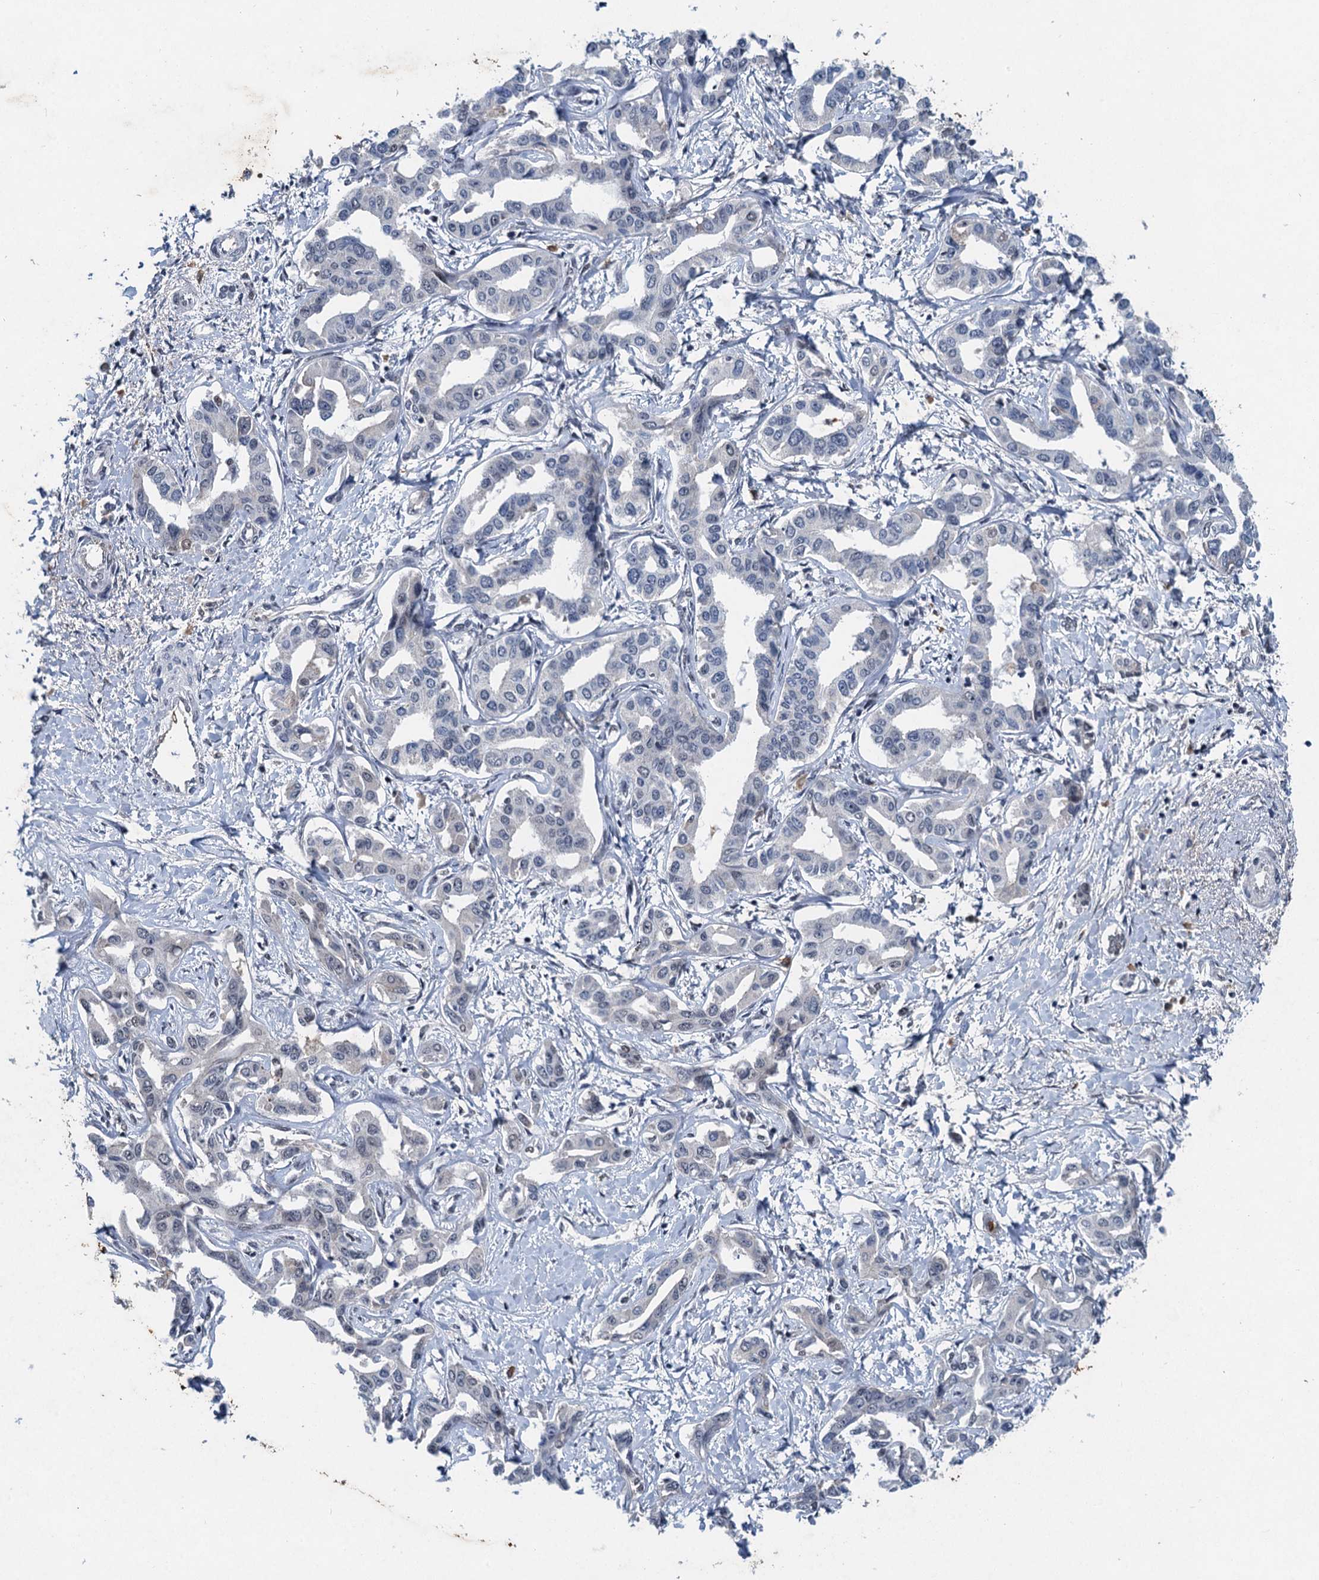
{"staining": {"intensity": "negative", "quantity": "none", "location": "none"}, "tissue": "liver cancer", "cell_type": "Tumor cells", "image_type": "cancer", "snomed": [{"axis": "morphology", "description": "Cholangiocarcinoma"}, {"axis": "topography", "description": "Liver"}], "caption": "Immunohistochemical staining of liver cancer (cholangiocarcinoma) reveals no significant staining in tumor cells. Brightfield microscopy of IHC stained with DAB (brown) and hematoxylin (blue), captured at high magnification.", "gene": "CSTF3", "patient": {"sex": "male", "age": 59}}